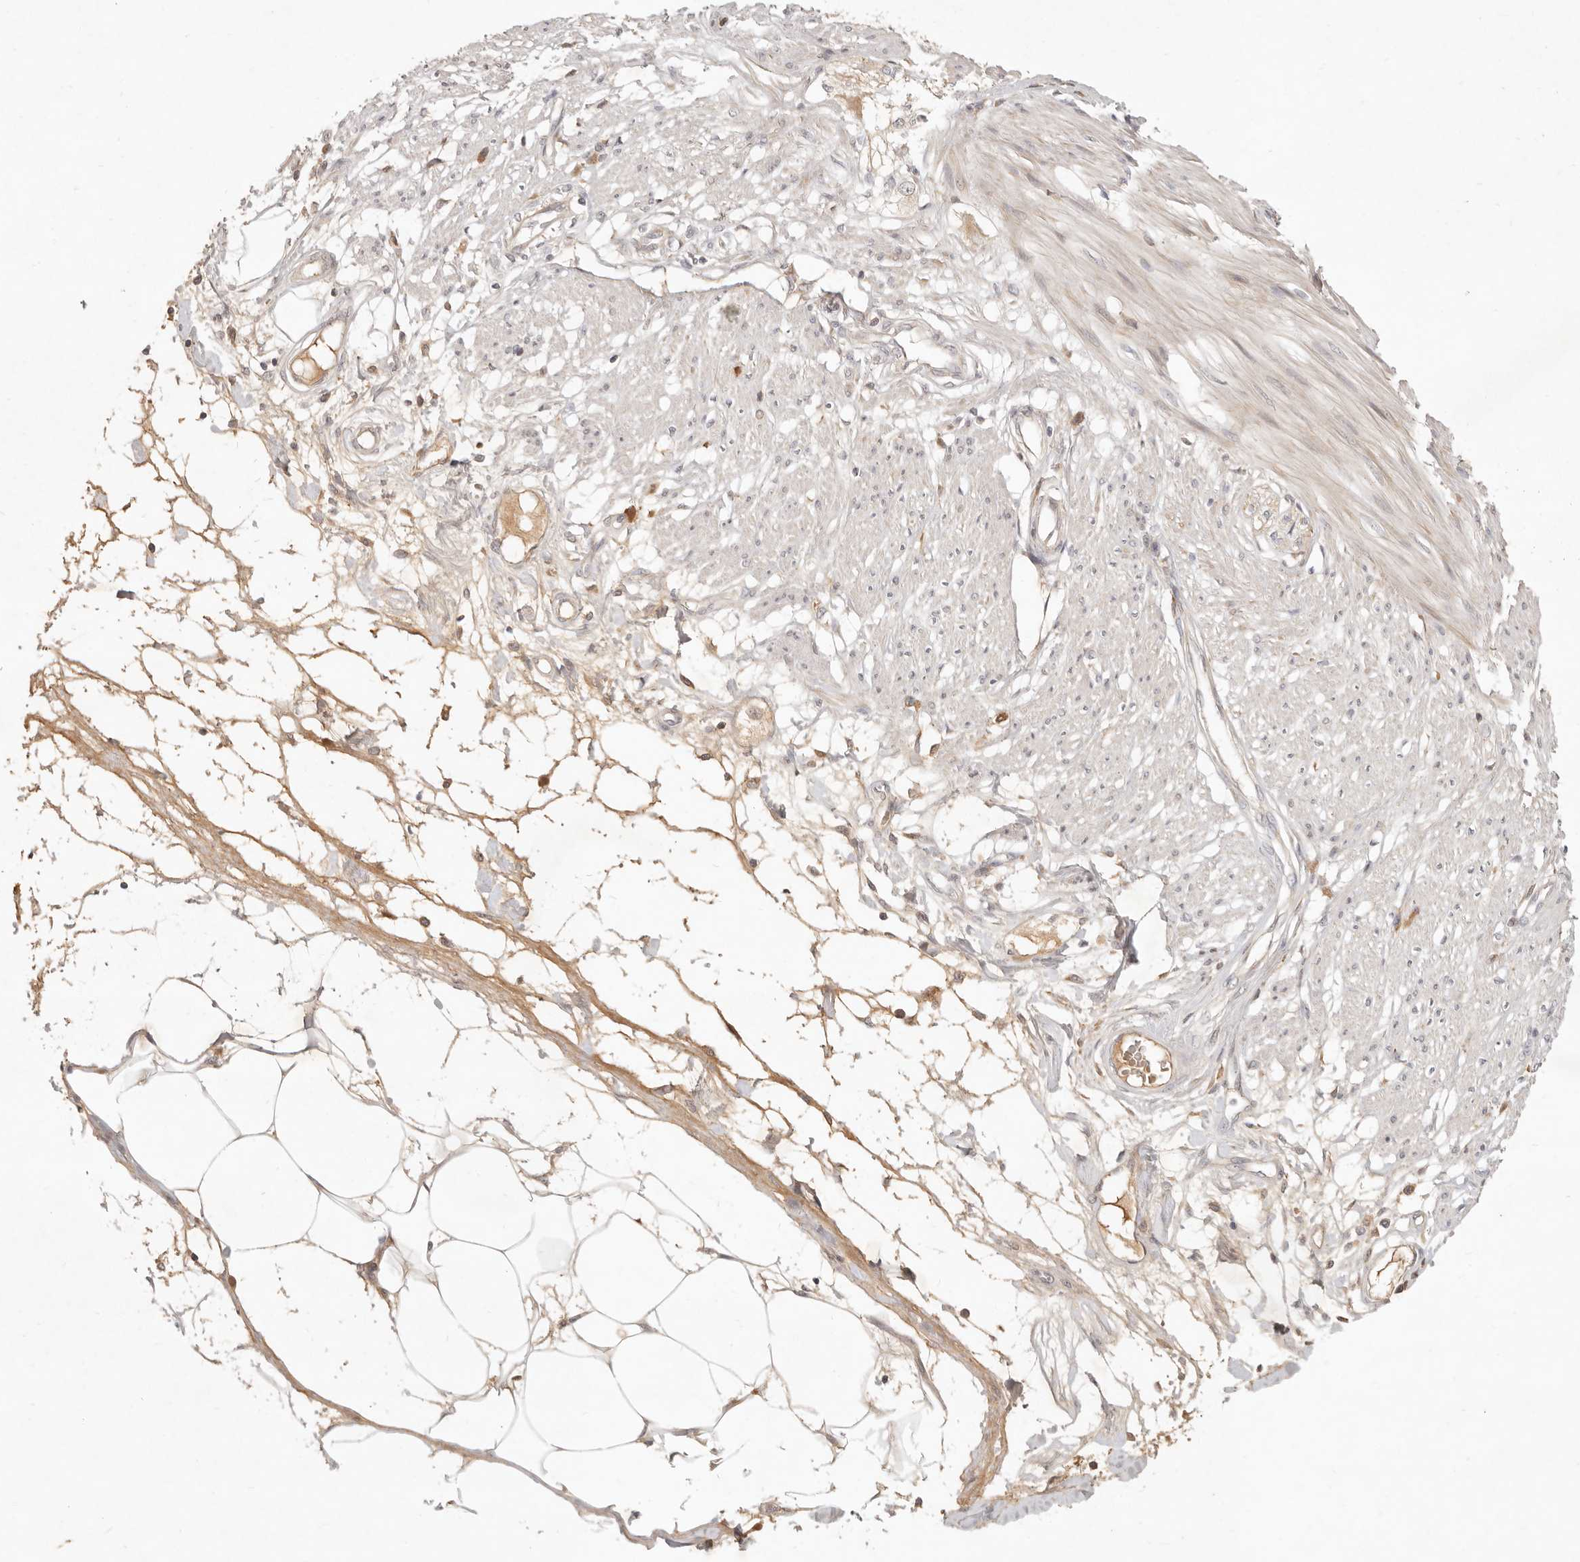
{"staining": {"intensity": "negative", "quantity": "none", "location": "none"}, "tissue": "smooth muscle", "cell_type": "Smooth muscle cells", "image_type": "normal", "snomed": [{"axis": "morphology", "description": "Normal tissue, NOS"}, {"axis": "morphology", "description": "Adenocarcinoma, NOS"}, {"axis": "topography", "description": "Smooth muscle"}, {"axis": "topography", "description": "Colon"}], "caption": "An image of smooth muscle stained for a protein reveals no brown staining in smooth muscle cells. Nuclei are stained in blue.", "gene": "UBXN11", "patient": {"sex": "male", "age": 14}}